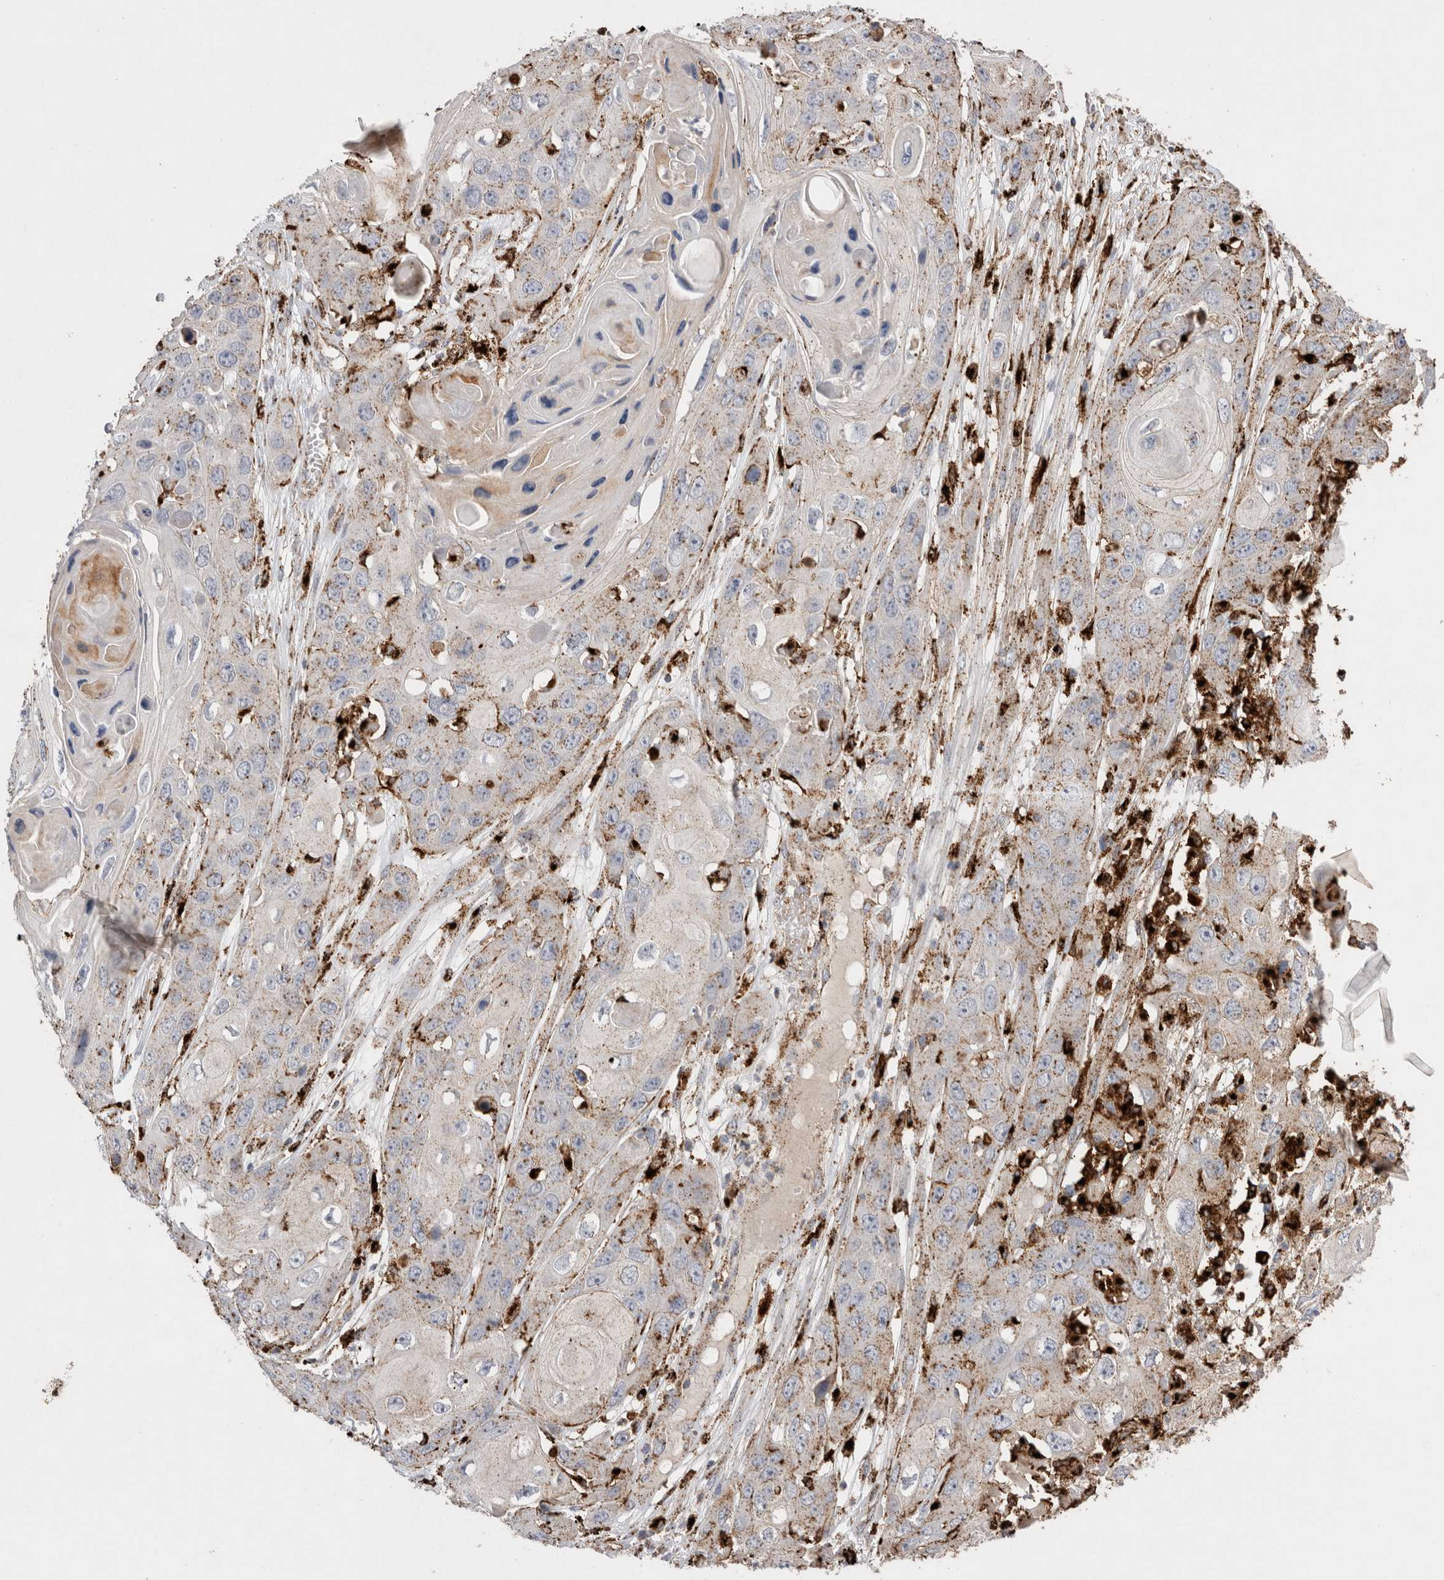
{"staining": {"intensity": "moderate", "quantity": "25%-75%", "location": "cytoplasmic/membranous"}, "tissue": "skin cancer", "cell_type": "Tumor cells", "image_type": "cancer", "snomed": [{"axis": "morphology", "description": "Squamous cell carcinoma, NOS"}, {"axis": "topography", "description": "Skin"}], "caption": "The histopathology image exhibits a brown stain indicating the presence of a protein in the cytoplasmic/membranous of tumor cells in skin cancer (squamous cell carcinoma).", "gene": "CTSA", "patient": {"sex": "male", "age": 55}}